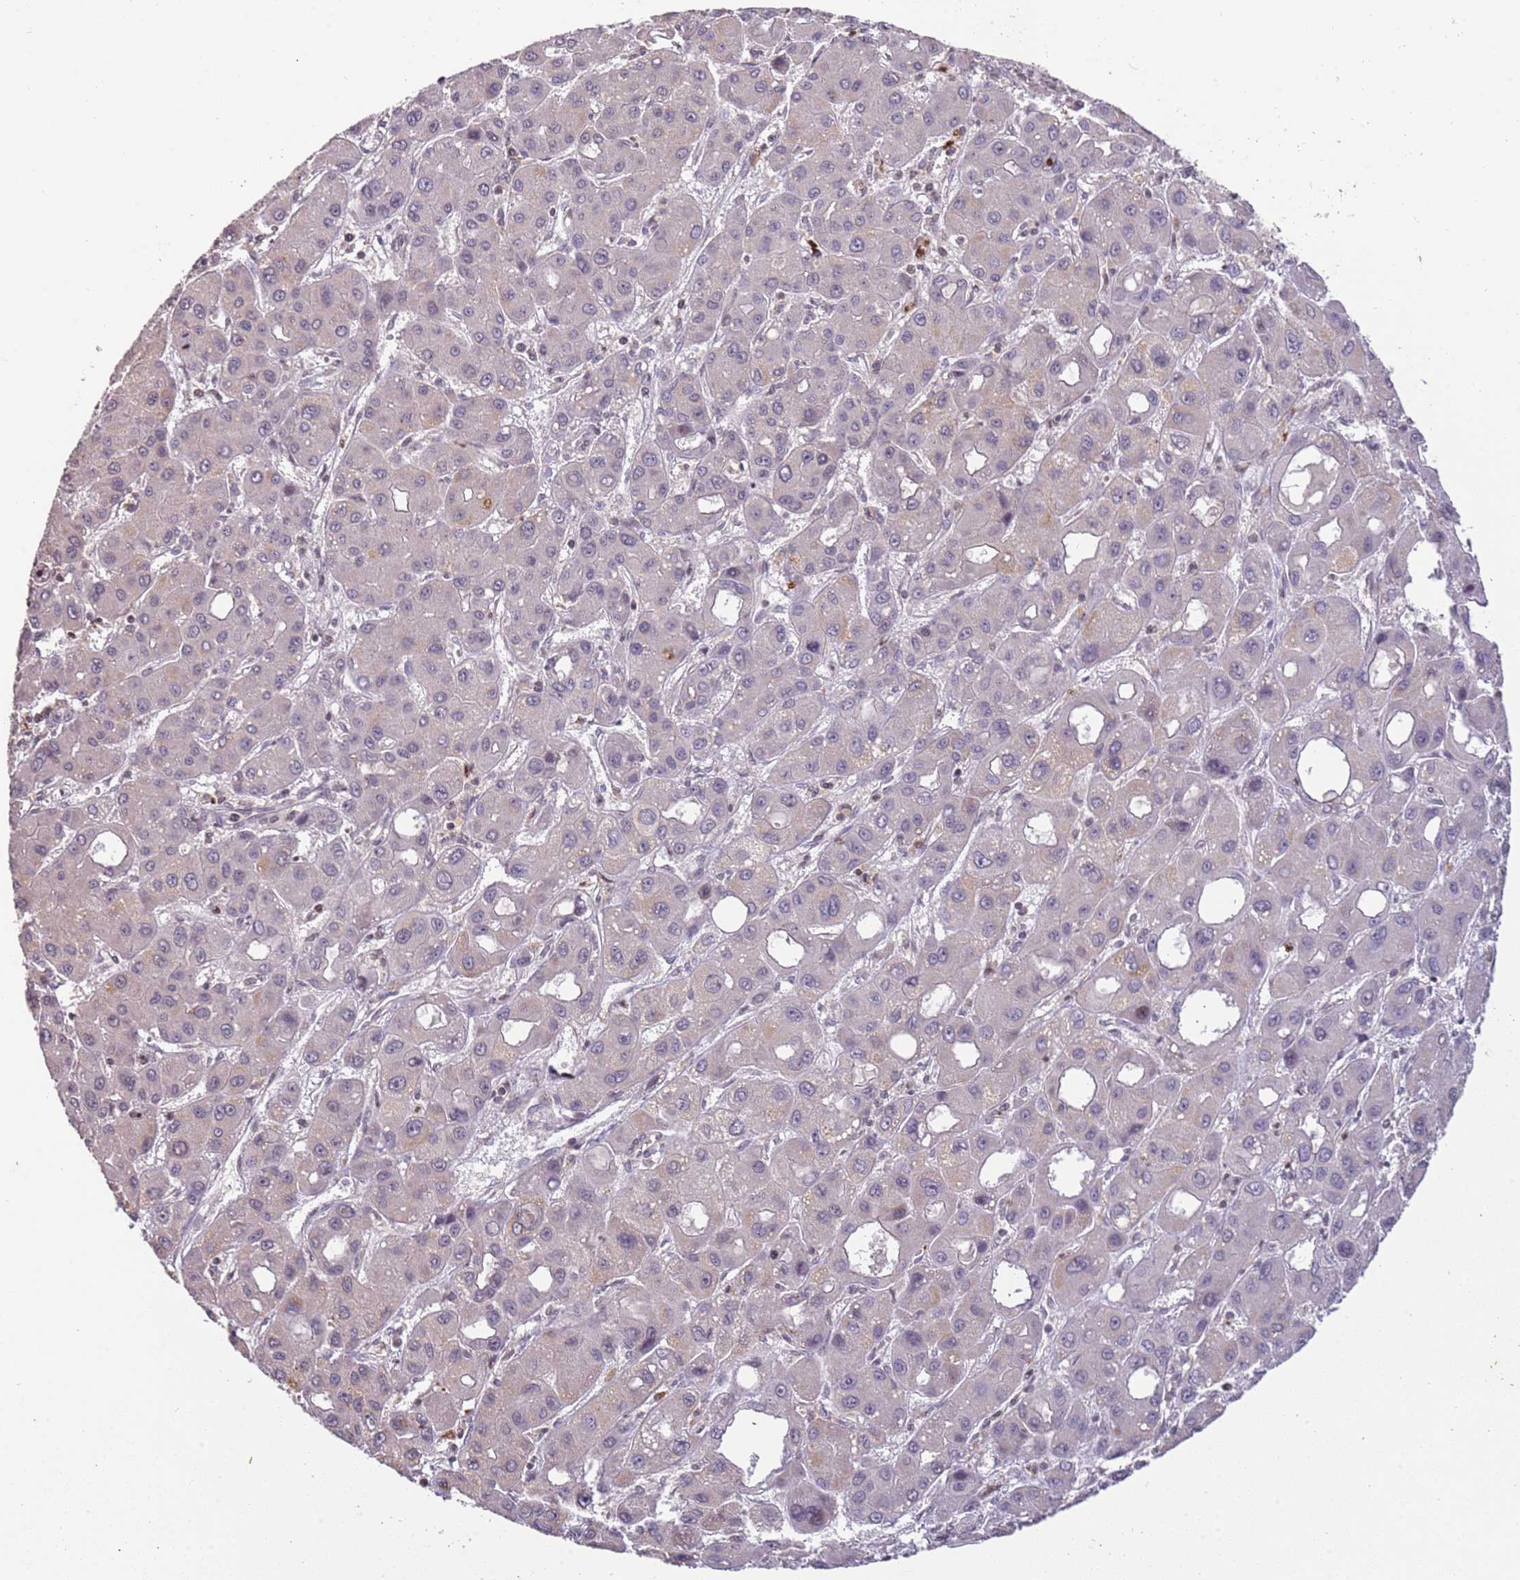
{"staining": {"intensity": "negative", "quantity": "none", "location": "none"}, "tissue": "liver cancer", "cell_type": "Tumor cells", "image_type": "cancer", "snomed": [{"axis": "morphology", "description": "Carcinoma, Hepatocellular, NOS"}, {"axis": "topography", "description": "Liver"}], "caption": "This is a histopathology image of IHC staining of hepatocellular carcinoma (liver), which shows no expression in tumor cells.", "gene": "SLC16A4", "patient": {"sex": "male", "age": 55}}